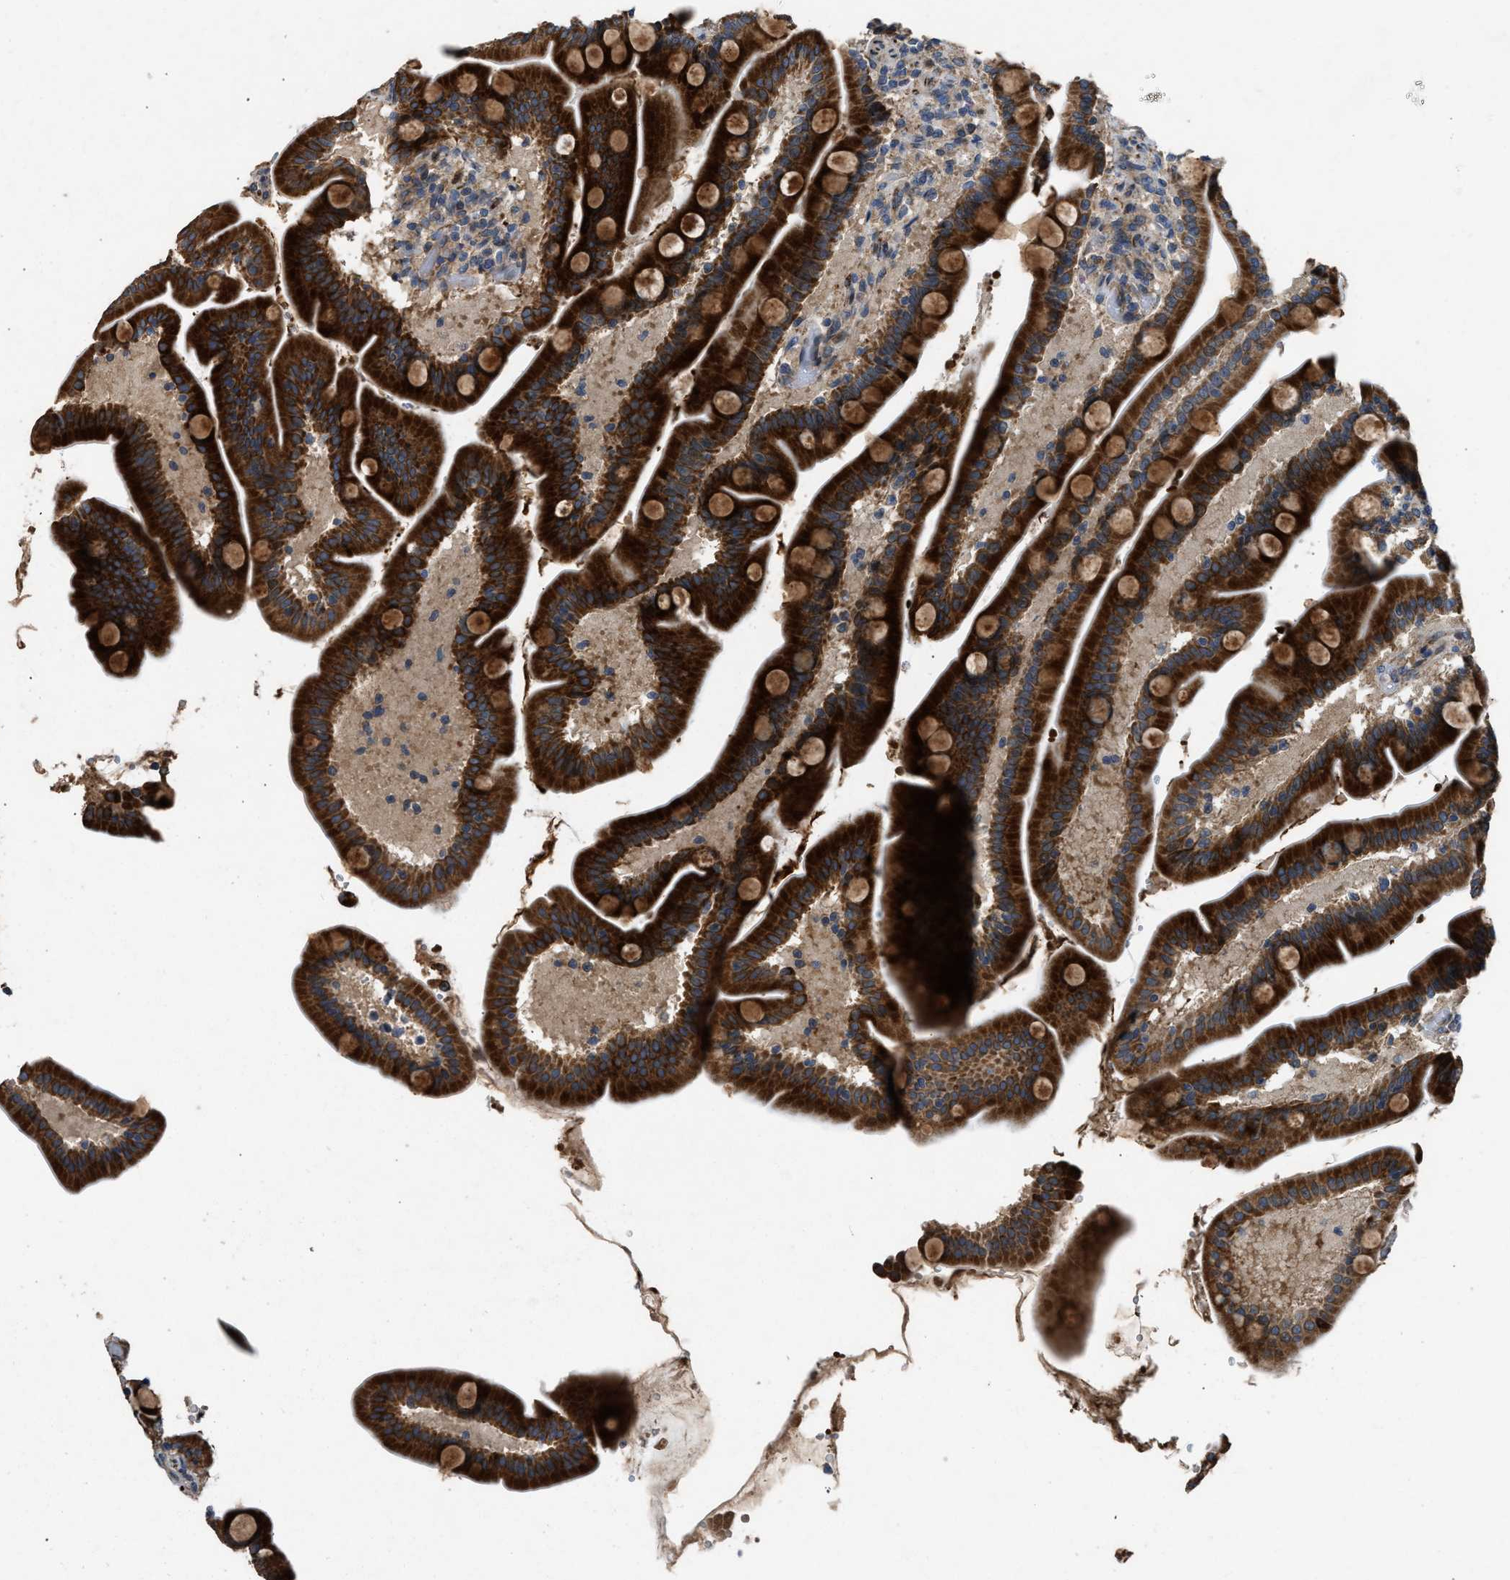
{"staining": {"intensity": "strong", "quantity": ">75%", "location": "cytoplasmic/membranous"}, "tissue": "duodenum", "cell_type": "Glandular cells", "image_type": "normal", "snomed": [{"axis": "morphology", "description": "Normal tissue, NOS"}, {"axis": "topography", "description": "Duodenum"}], "caption": "About >75% of glandular cells in benign duodenum display strong cytoplasmic/membranous protein staining as visualized by brown immunohistochemical staining.", "gene": "TMEM150A", "patient": {"sex": "male", "age": 54}}